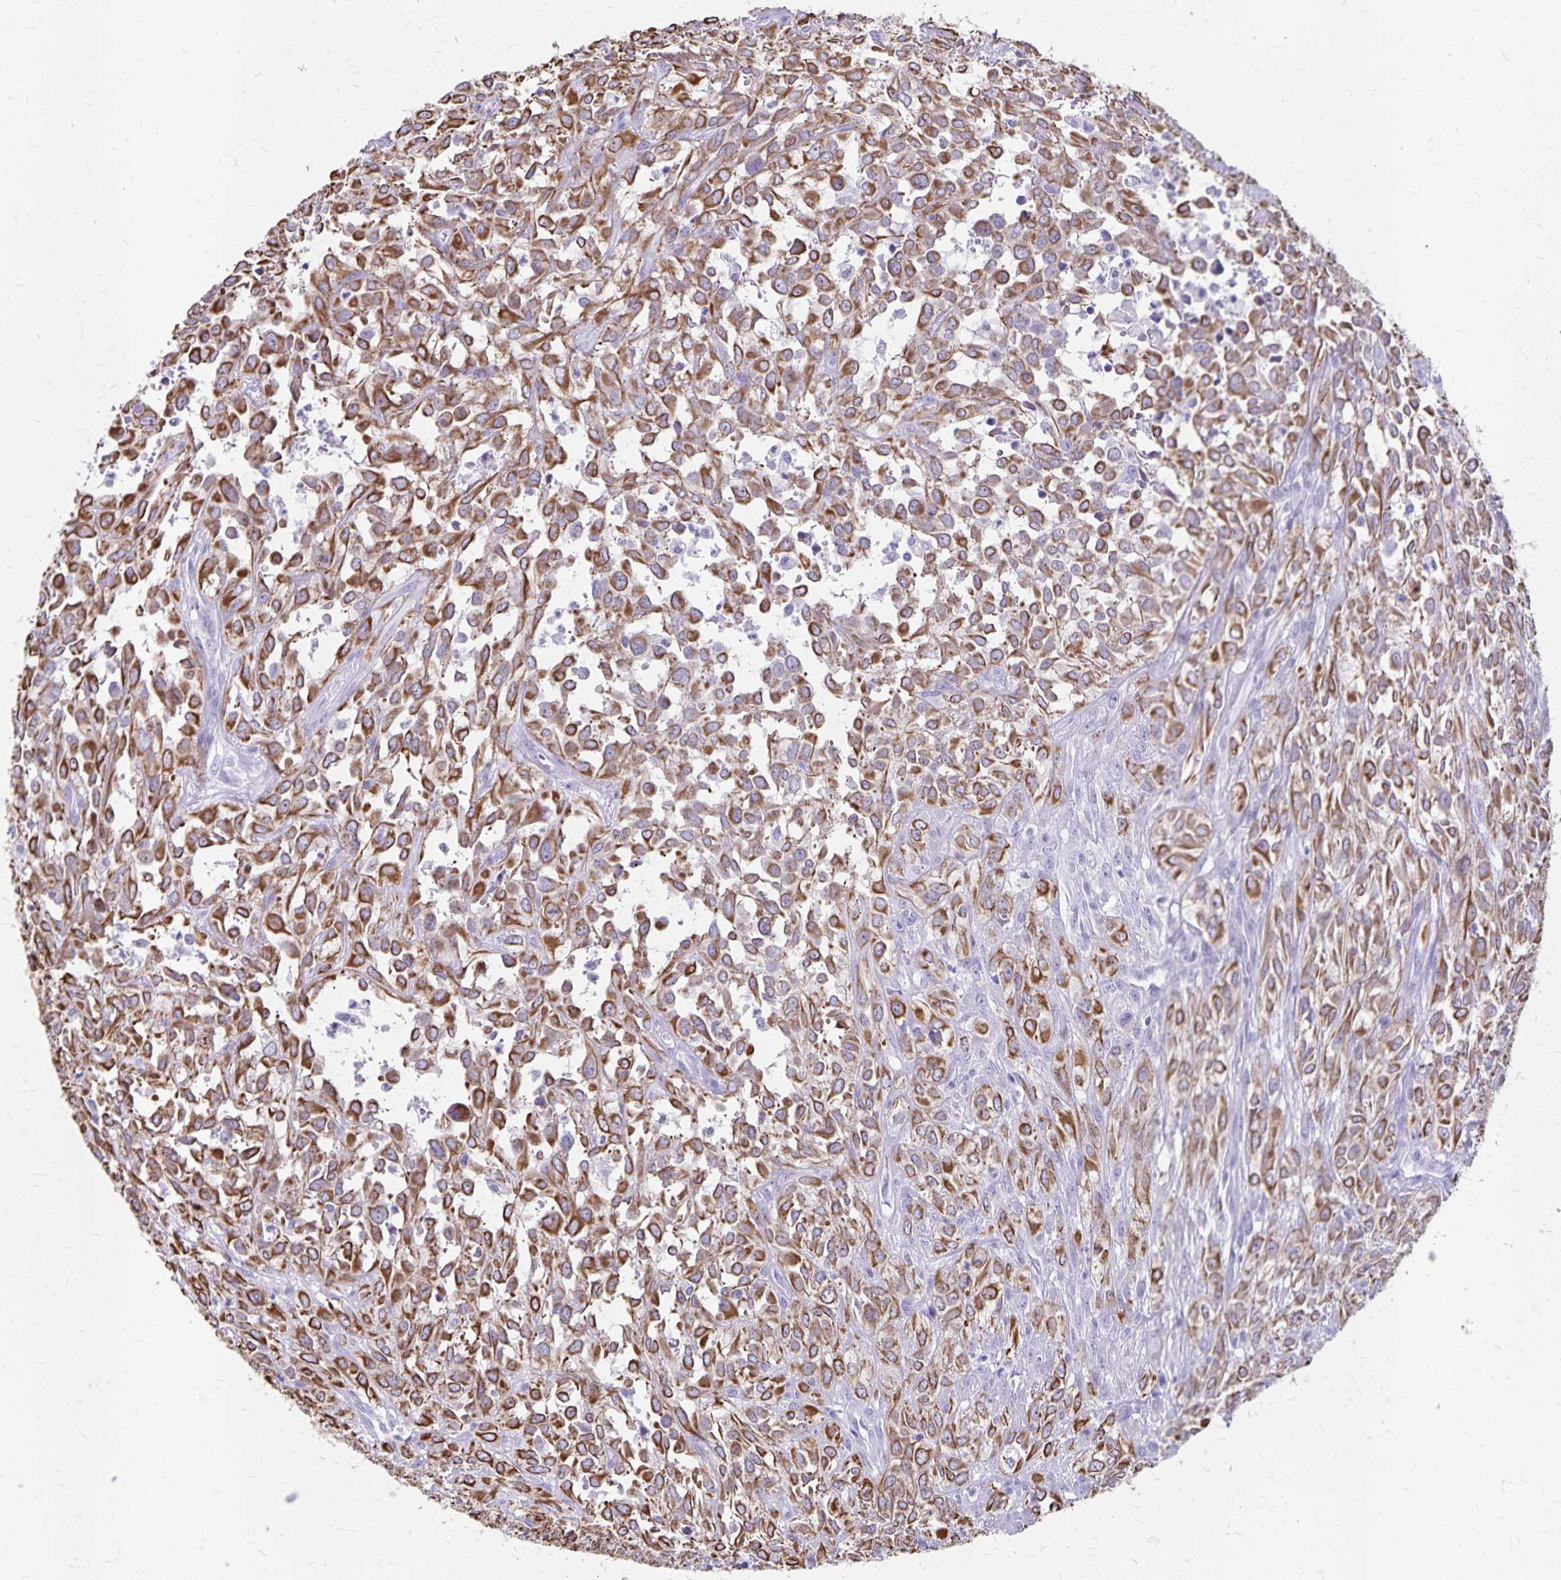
{"staining": {"intensity": "moderate", "quantity": "25%-75%", "location": "cytoplasmic/membranous"}, "tissue": "urothelial cancer", "cell_type": "Tumor cells", "image_type": "cancer", "snomed": [{"axis": "morphology", "description": "Urothelial carcinoma, High grade"}, {"axis": "topography", "description": "Urinary bladder"}], "caption": "Human urothelial cancer stained with a brown dye demonstrates moderate cytoplasmic/membranous positive positivity in approximately 25%-75% of tumor cells.", "gene": "GPBAR1", "patient": {"sex": "male", "age": 67}}